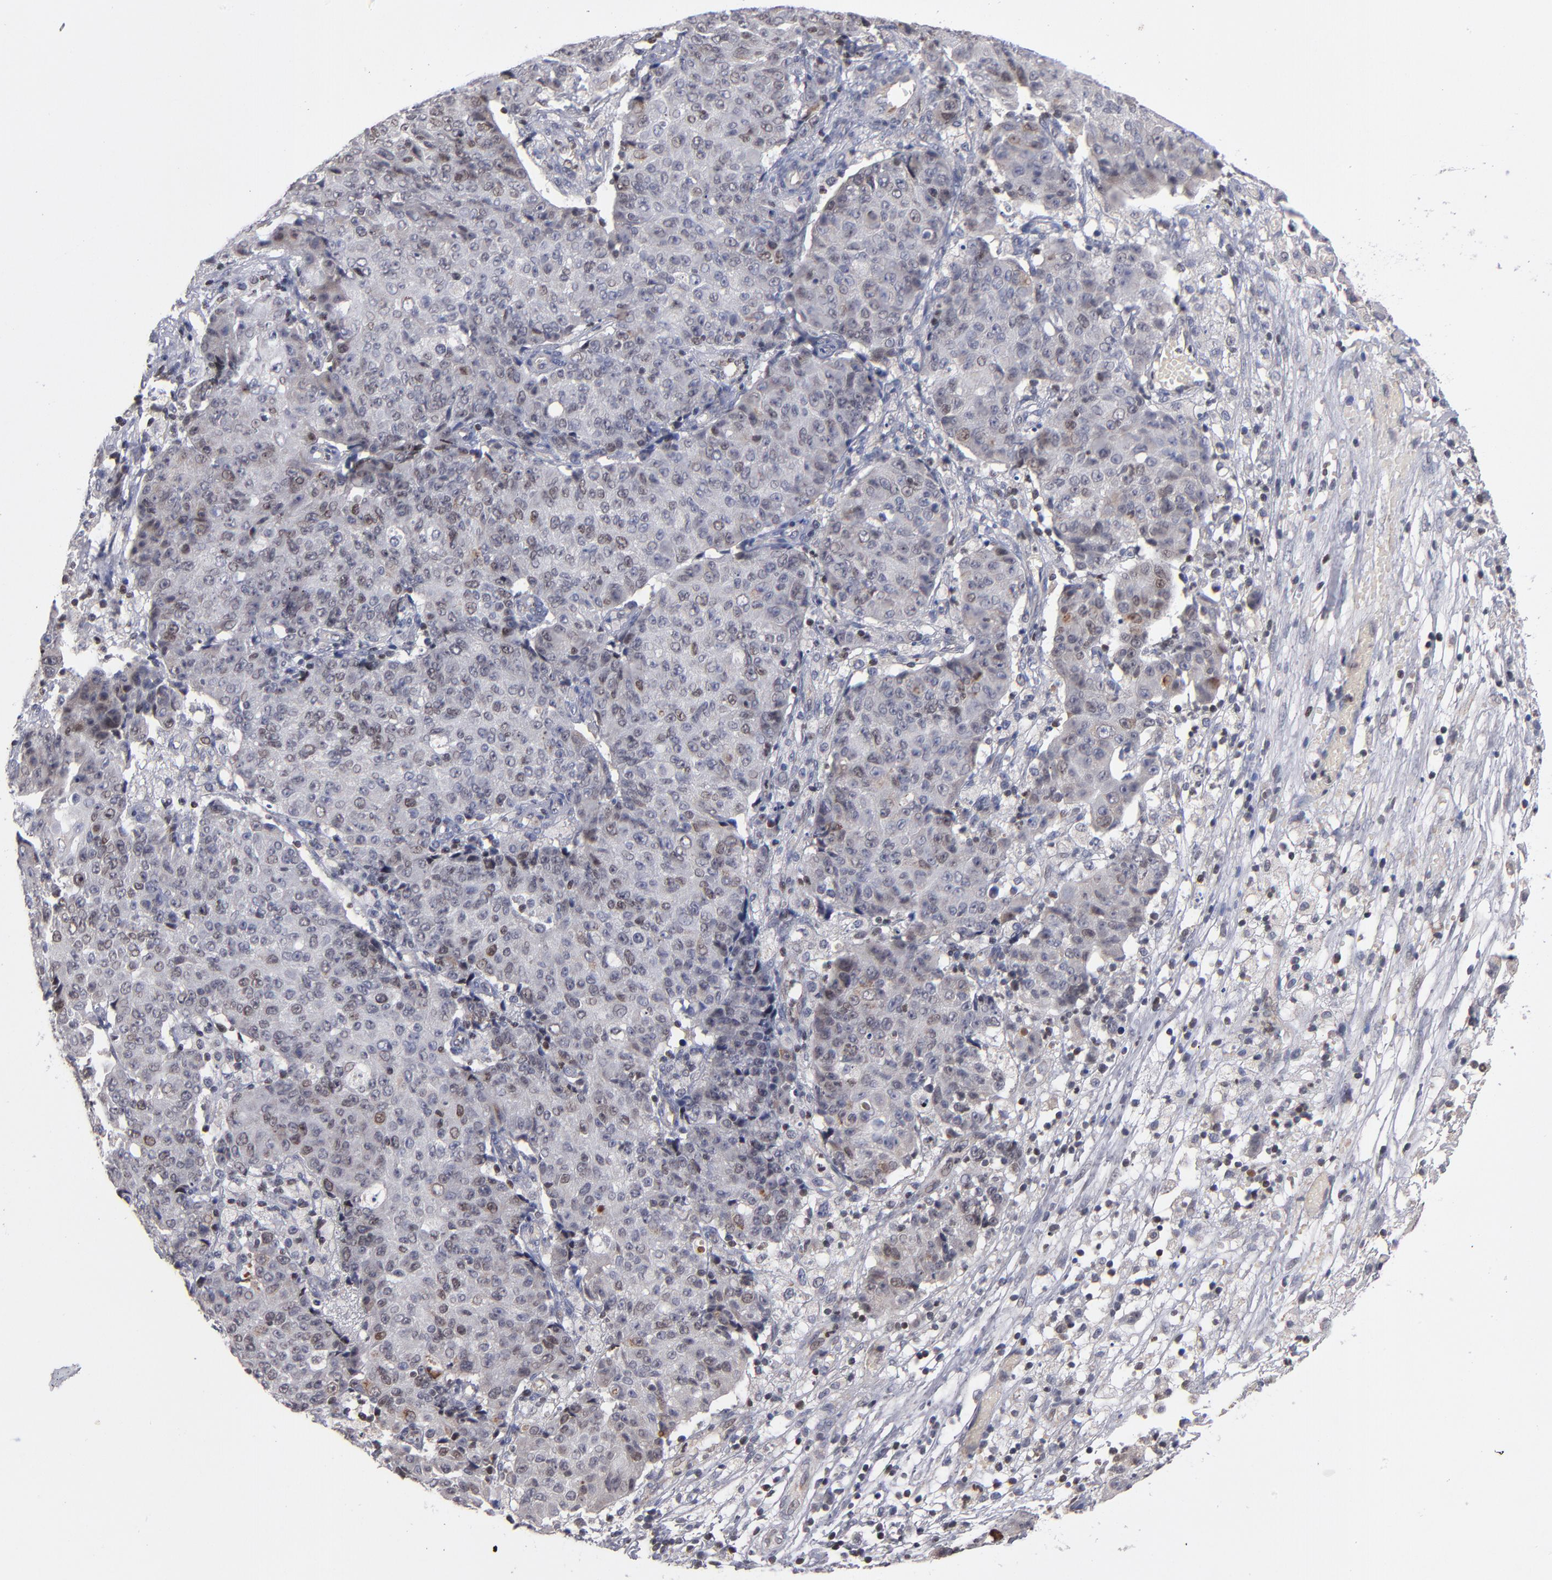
{"staining": {"intensity": "weak", "quantity": "<25%", "location": "cytoplasmic/membranous,nuclear"}, "tissue": "ovarian cancer", "cell_type": "Tumor cells", "image_type": "cancer", "snomed": [{"axis": "morphology", "description": "Carcinoma, endometroid"}, {"axis": "topography", "description": "Ovary"}], "caption": "The micrograph reveals no significant positivity in tumor cells of ovarian cancer (endometroid carcinoma). (Brightfield microscopy of DAB IHC at high magnification).", "gene": "ODF2", "patient": {"sex": "female", "age": 42}}